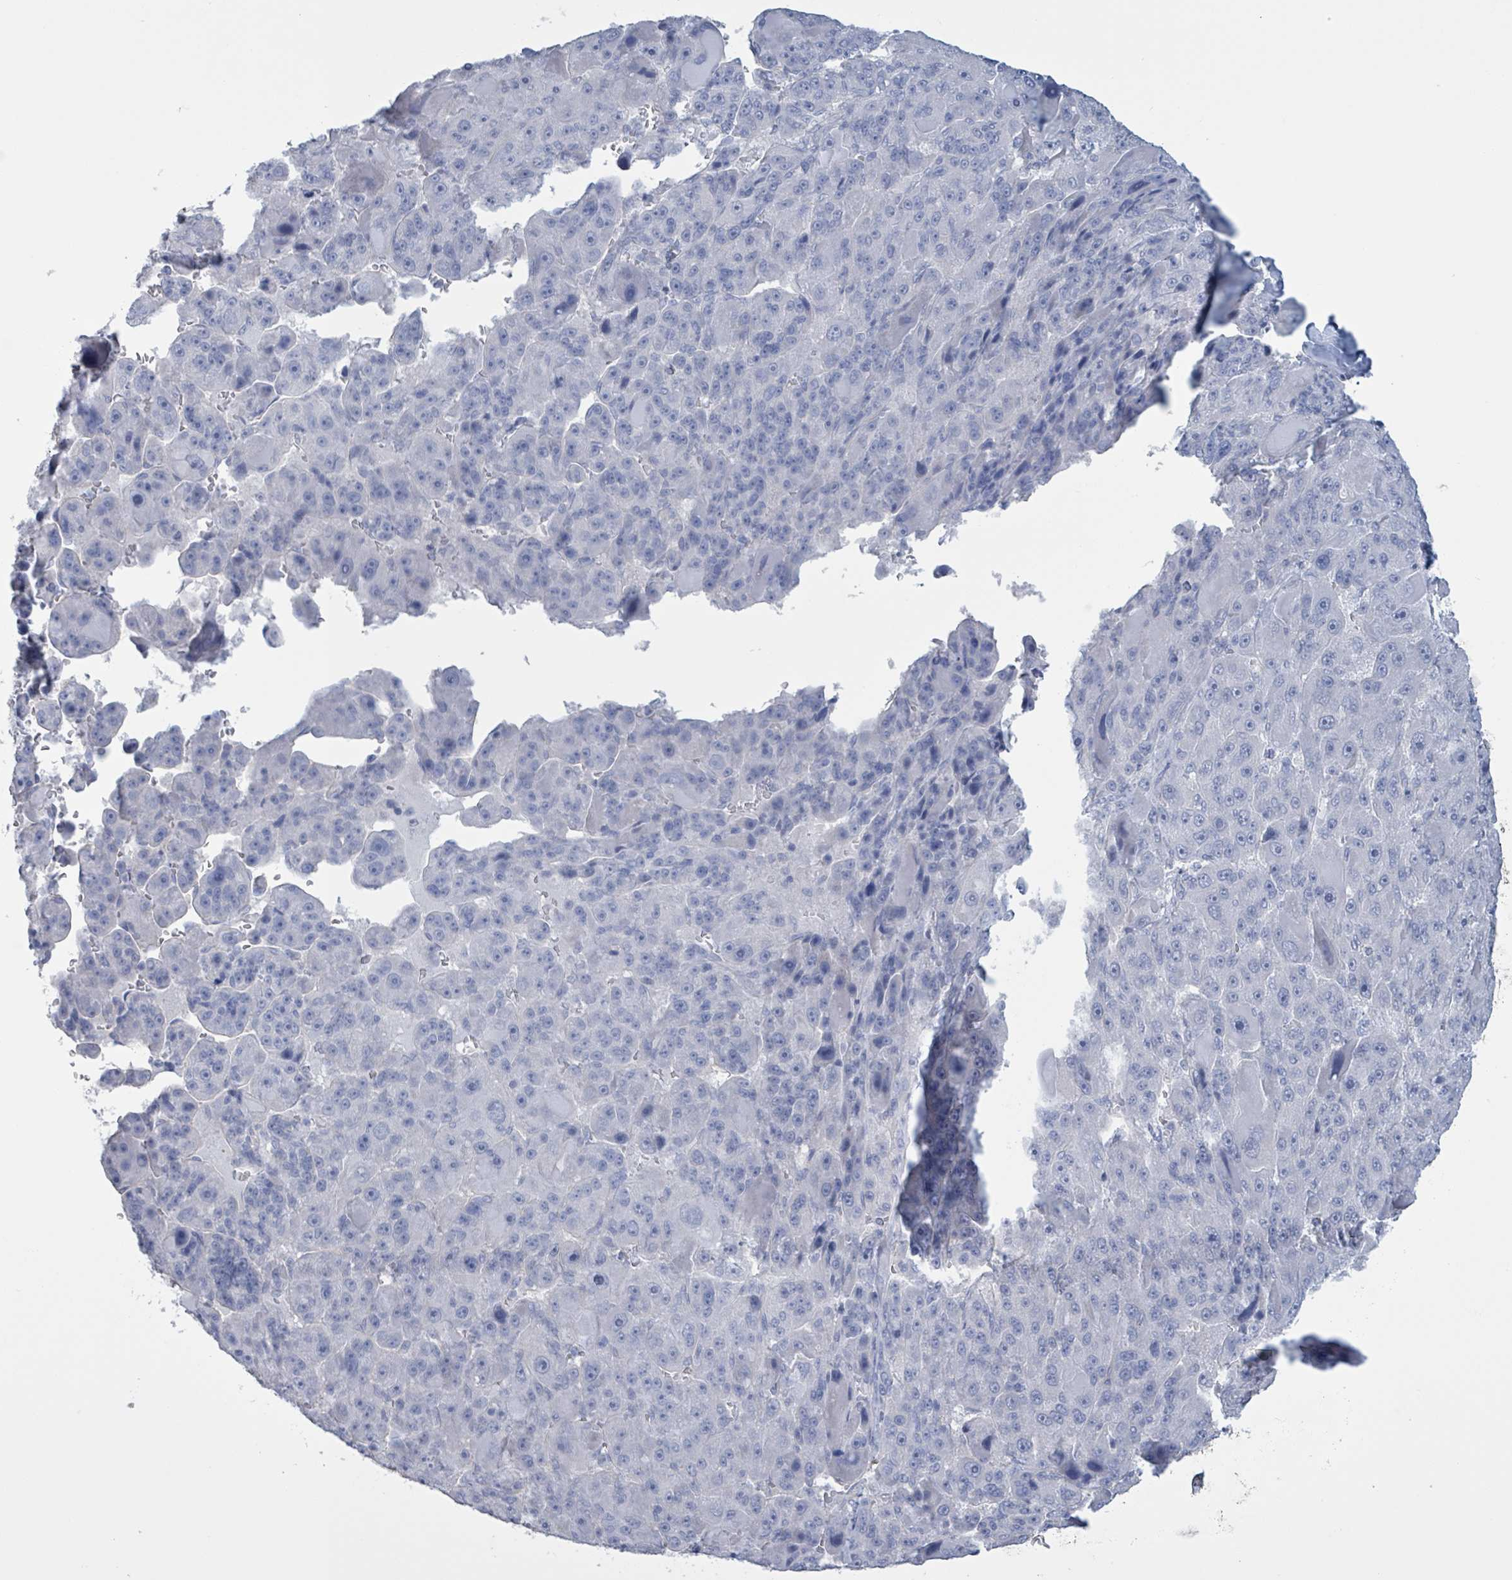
{"staining": {"intensity": "negative", "quantity": "none", "location": "none"}, "tissue": "liver cancer", "cell_type": "Tumor cells", "image_type": "cancer", "snomed": [{"axis": "morphology", "description": "Carcinoma, Hepatocellular, NOS"}, {"axis": "topography", "description": "Liver"}], "caption": "This histopathology image is of liver cancer (hepatocellular carcinoma) stained with immunohistochemistry (IHC) to label a protein in brown with the nuclei are counter-stained blue. There is no staining in tumor cells. Nuclei are stained in blue.", "gene": "CT45A5", "patient": {"sex": "male", "age": 76}}